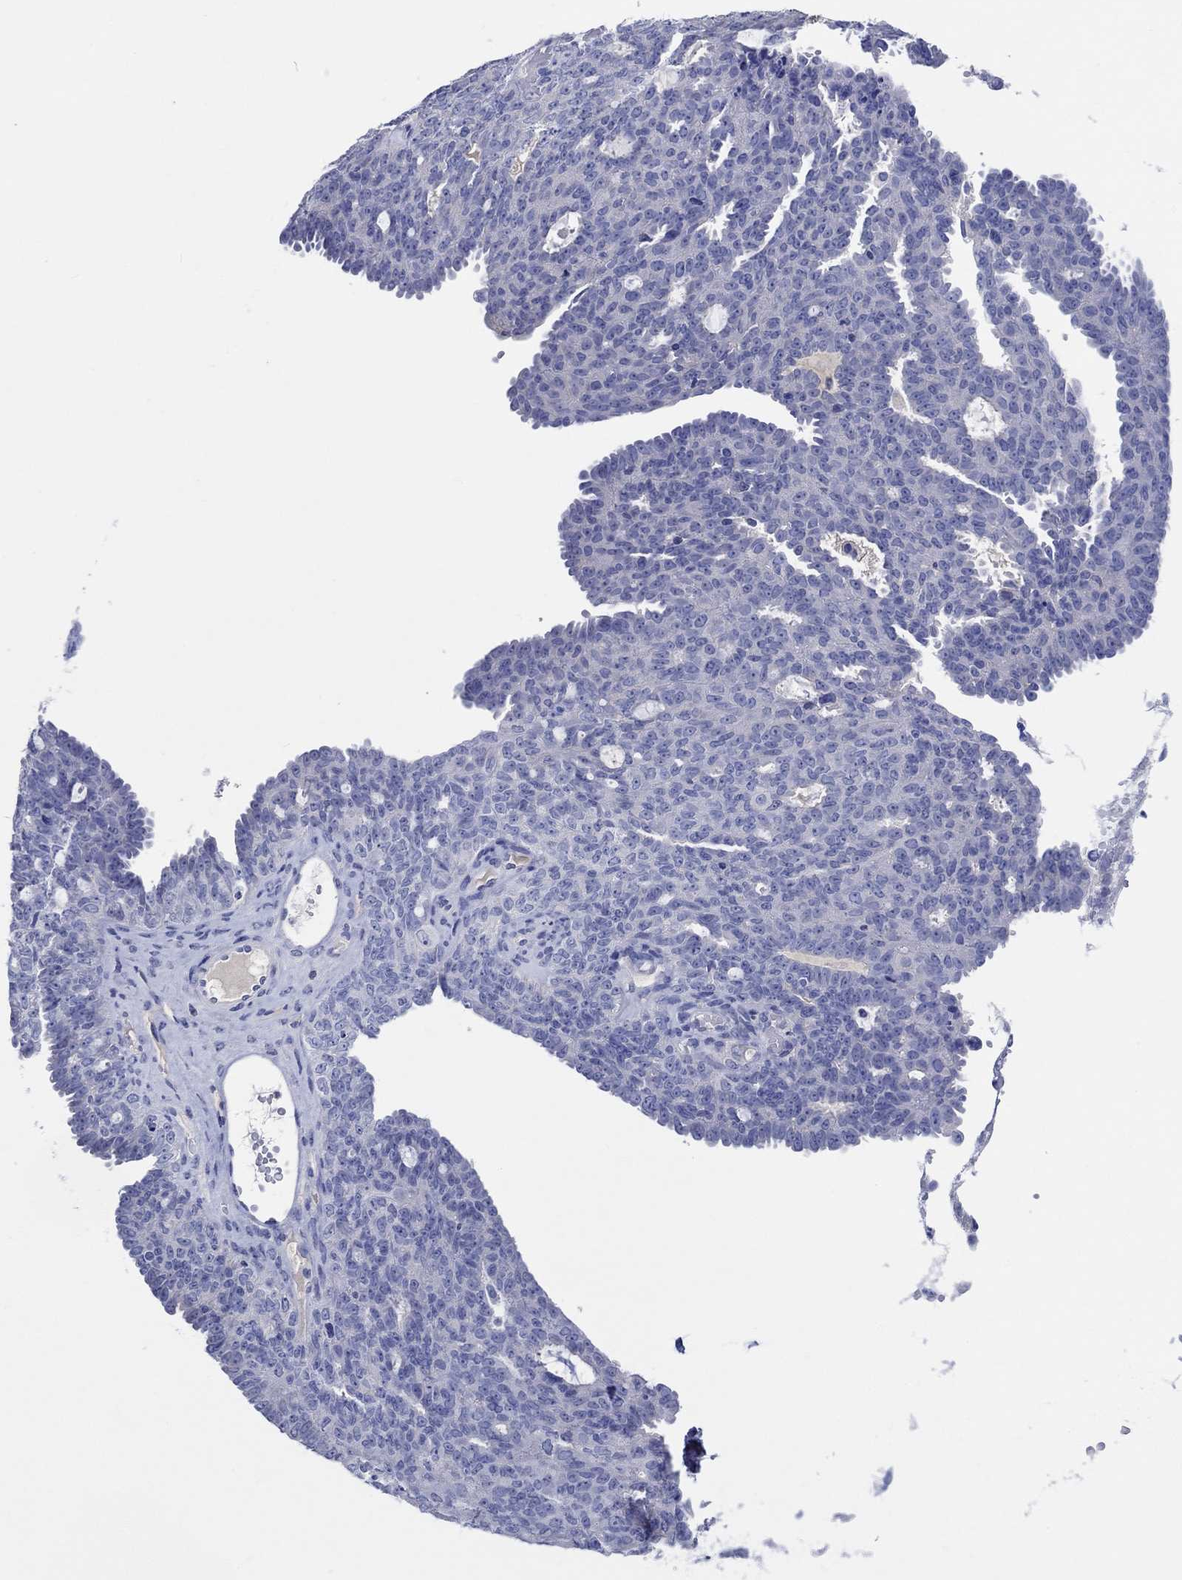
{"staining": {"intensity": "negative", "quantity": "none", "location": "none"}, "tissue": "ovarian cancer", "cell_type": "Tumor cells", "image_type": "cancer", "snomed": [{"axis": "morphology", "description": "Cystadenocarcinoma, serous, NOS"}, {"axis": "topography", "description": "Ovary"}], "caption": "Tumor cells are negative for brown protein staining in serous cystadenocarcinoma (ovarian).", "gene": "SHISA4", "patient": {"sex": "female", "age": 71}}